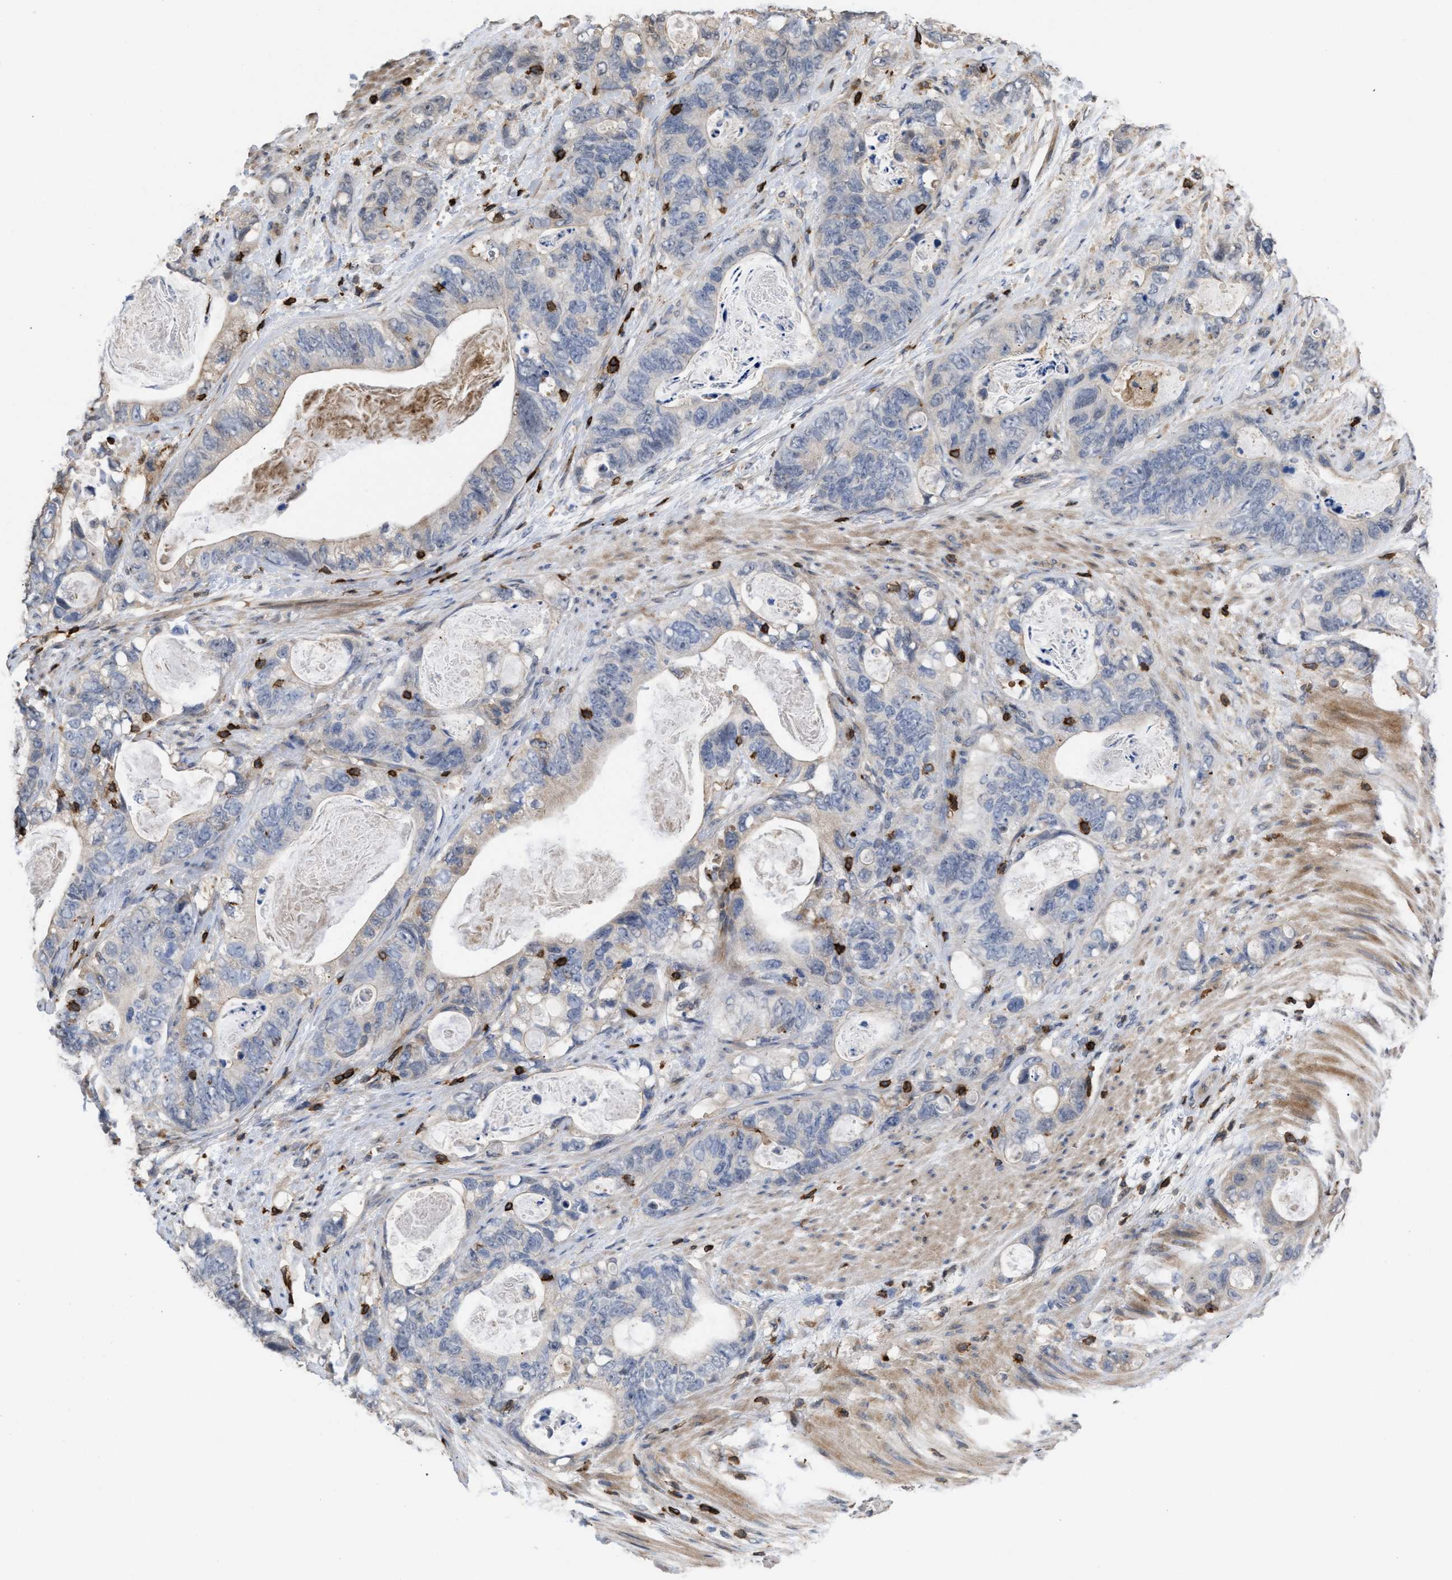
{"staining": {"intensity": "negative", "quantity": "none", "location": "none"}, "tissue": "stomach cancer", "cell_type": "Tumor cells", "image_type": "cancer", "snomed": [{"axis": "morphology", "description": "Normal tissue, NOS"}, {"axis": "morphology", "description": "Adenocarcinoma, NOS"}, {"axis": "topography", "description": "Stomach"}], "caption": "This is an IHC histopathology image of human stomach adenocarcinoma. There is no positivity in tumor cells.", "gene": "PTPRE", "patient": {"sex": "female", "age": 89}}